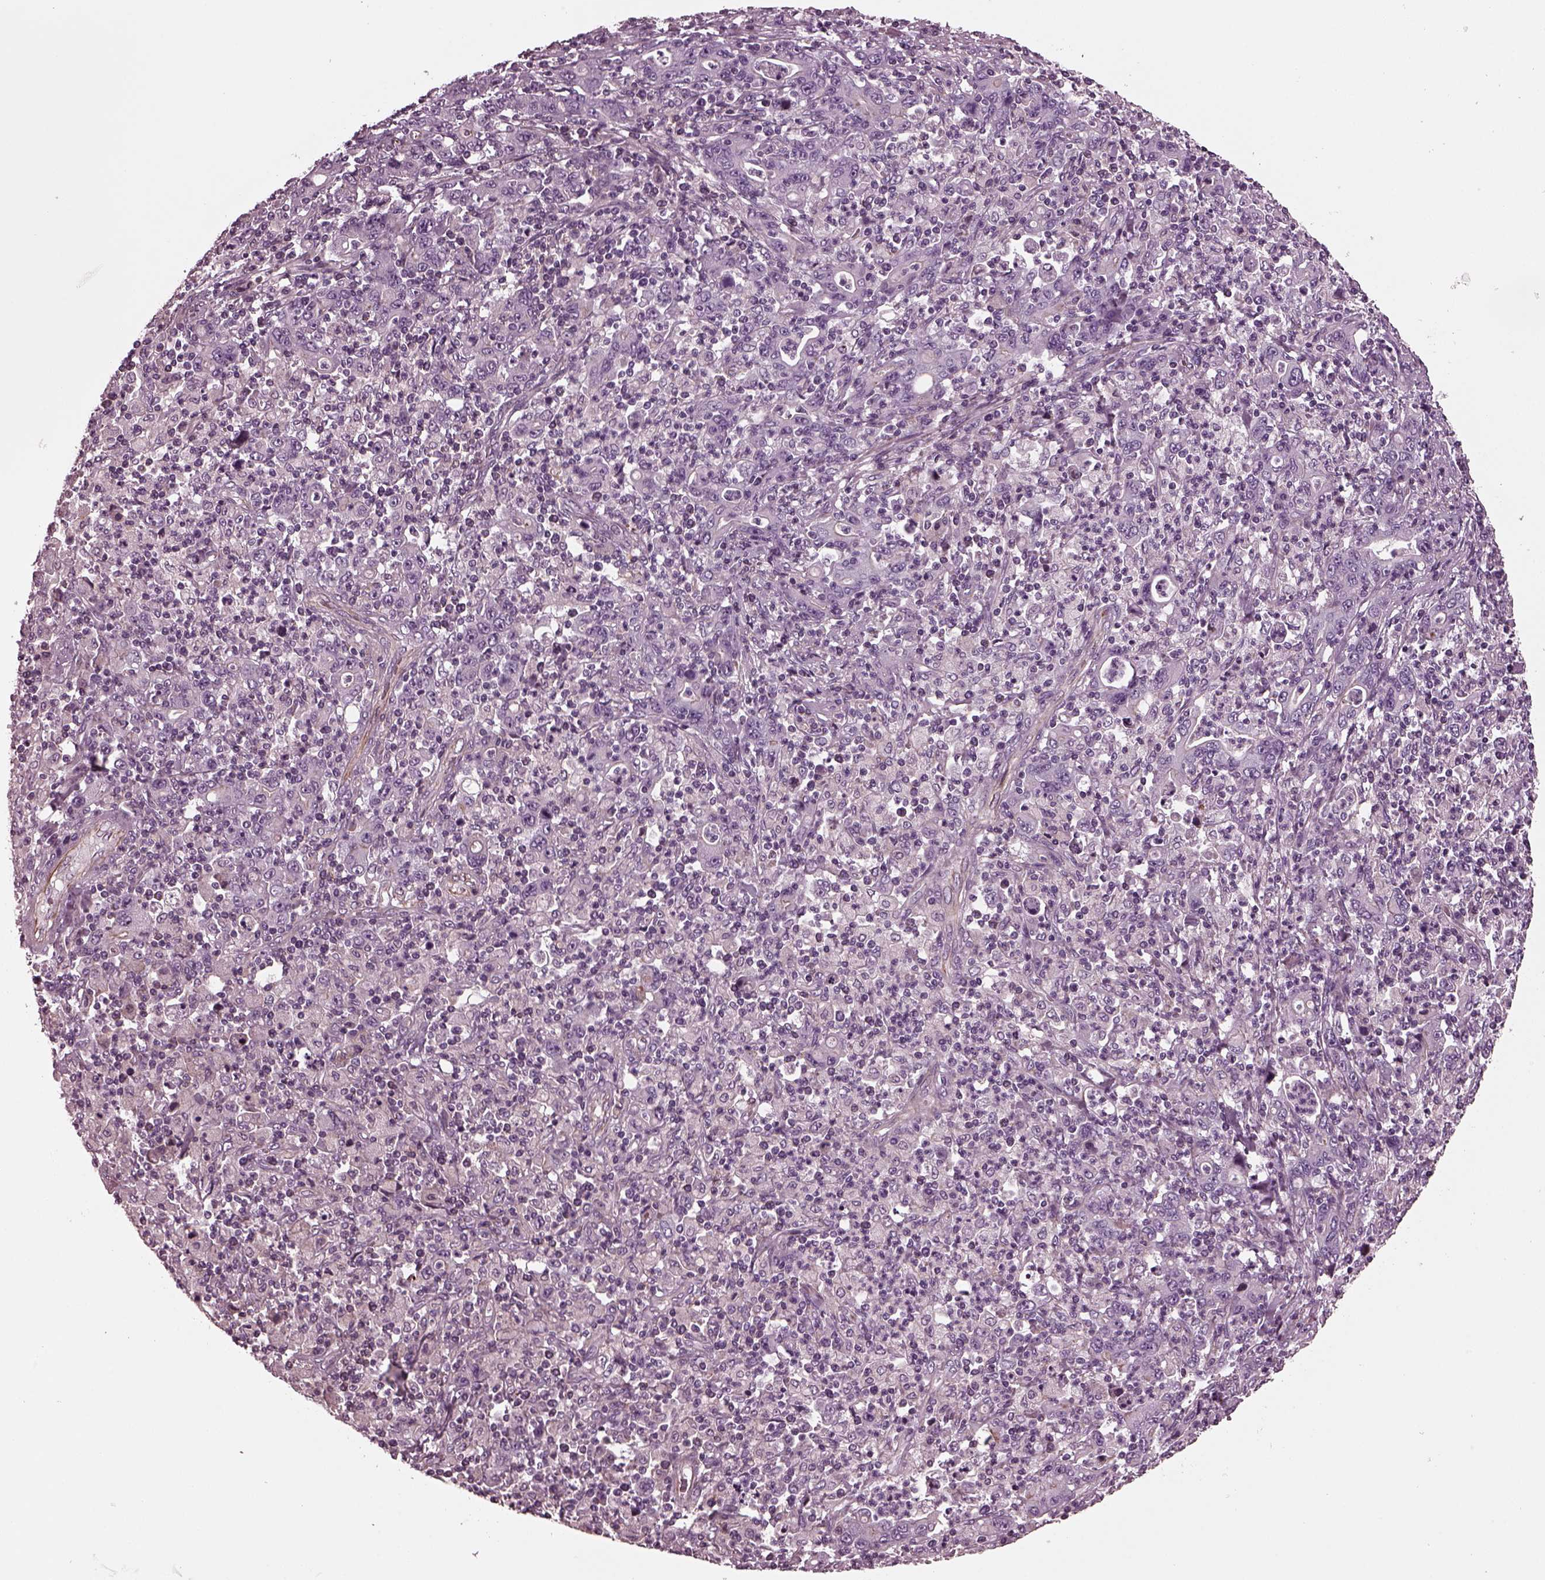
{"staining": {"intensity": "negative", "quantity": "none", "location": "none"}, "tissue": "stomach cancer", "cell_type": "Tumor cells", "image_type": "cancer", "snomed": [{"axis": "morphology", "description": "Adenocarcinoma, NOS"}, {"axis": "topography", "description": "Stomach, upper"}], "caption": "Immunohistochemical staining of adenocarcinoma (stomach) exhibits no significant staining in tumor cells.", "gene": "GDF11", "patient": {"sex": "male", "age": 69}}